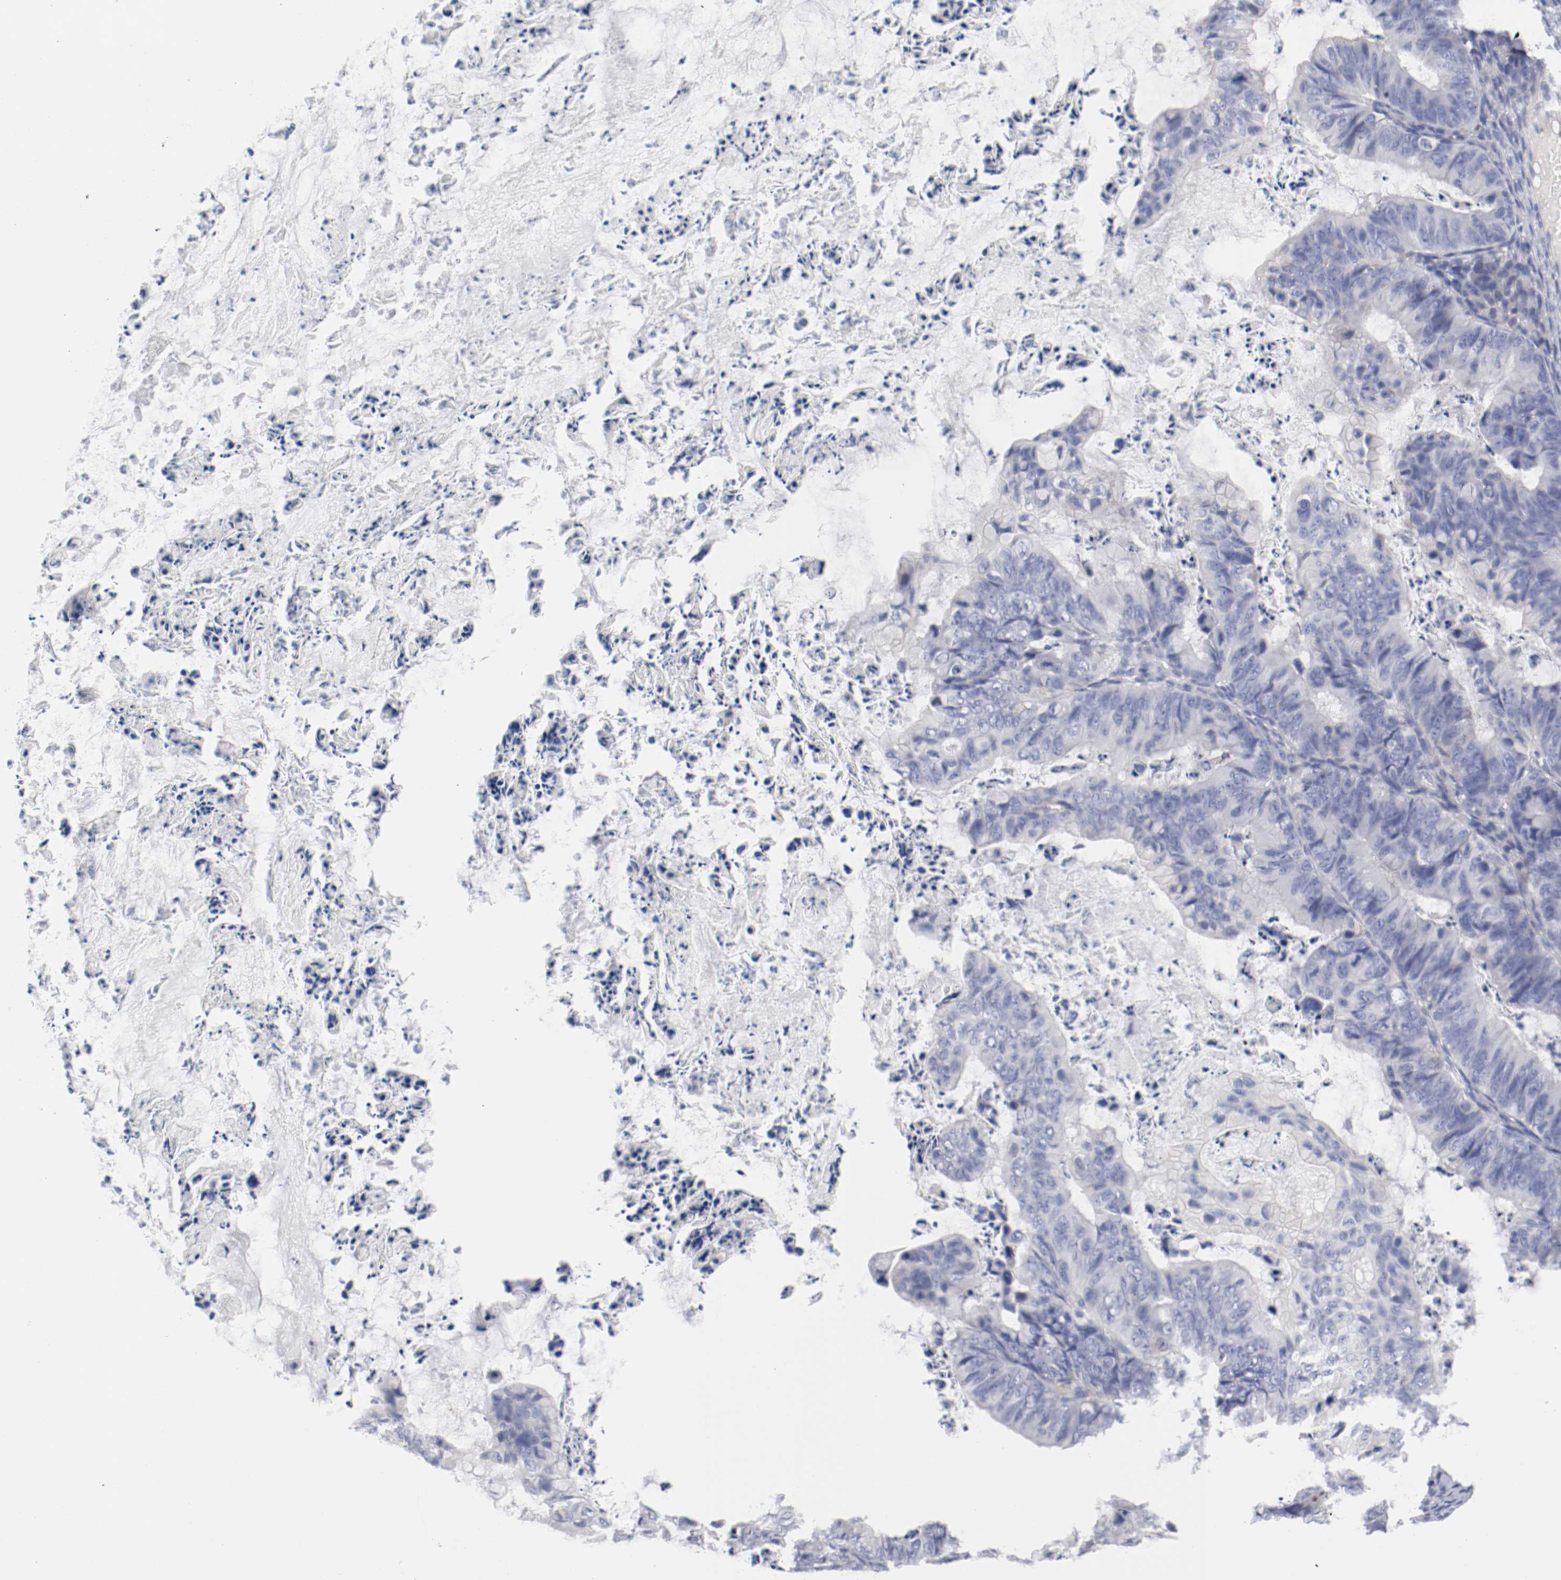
{"staining": {"intensity": "negative", "quantity": "none", "location": "none"}, "tissue": "ovarian cancer", "cell_type": "Tumor cells", "image_type": "cancer", "snomed": [{"axis": "morphology", "description": "Cystadenocarcinoma, mucinous, NOS"}, {"axis": "topography", "description": "Ovary"}], "caption": "High magnification brightfield microscopy of ovarian cancer stained with DAB (3,3'-diaminobenzidine) (brown) and counterstained with hematoxylin (blue): tumor cells show no significant positivity.", "gene": "FGFBP1", "patient": {"sex": "female", "age": 36}}